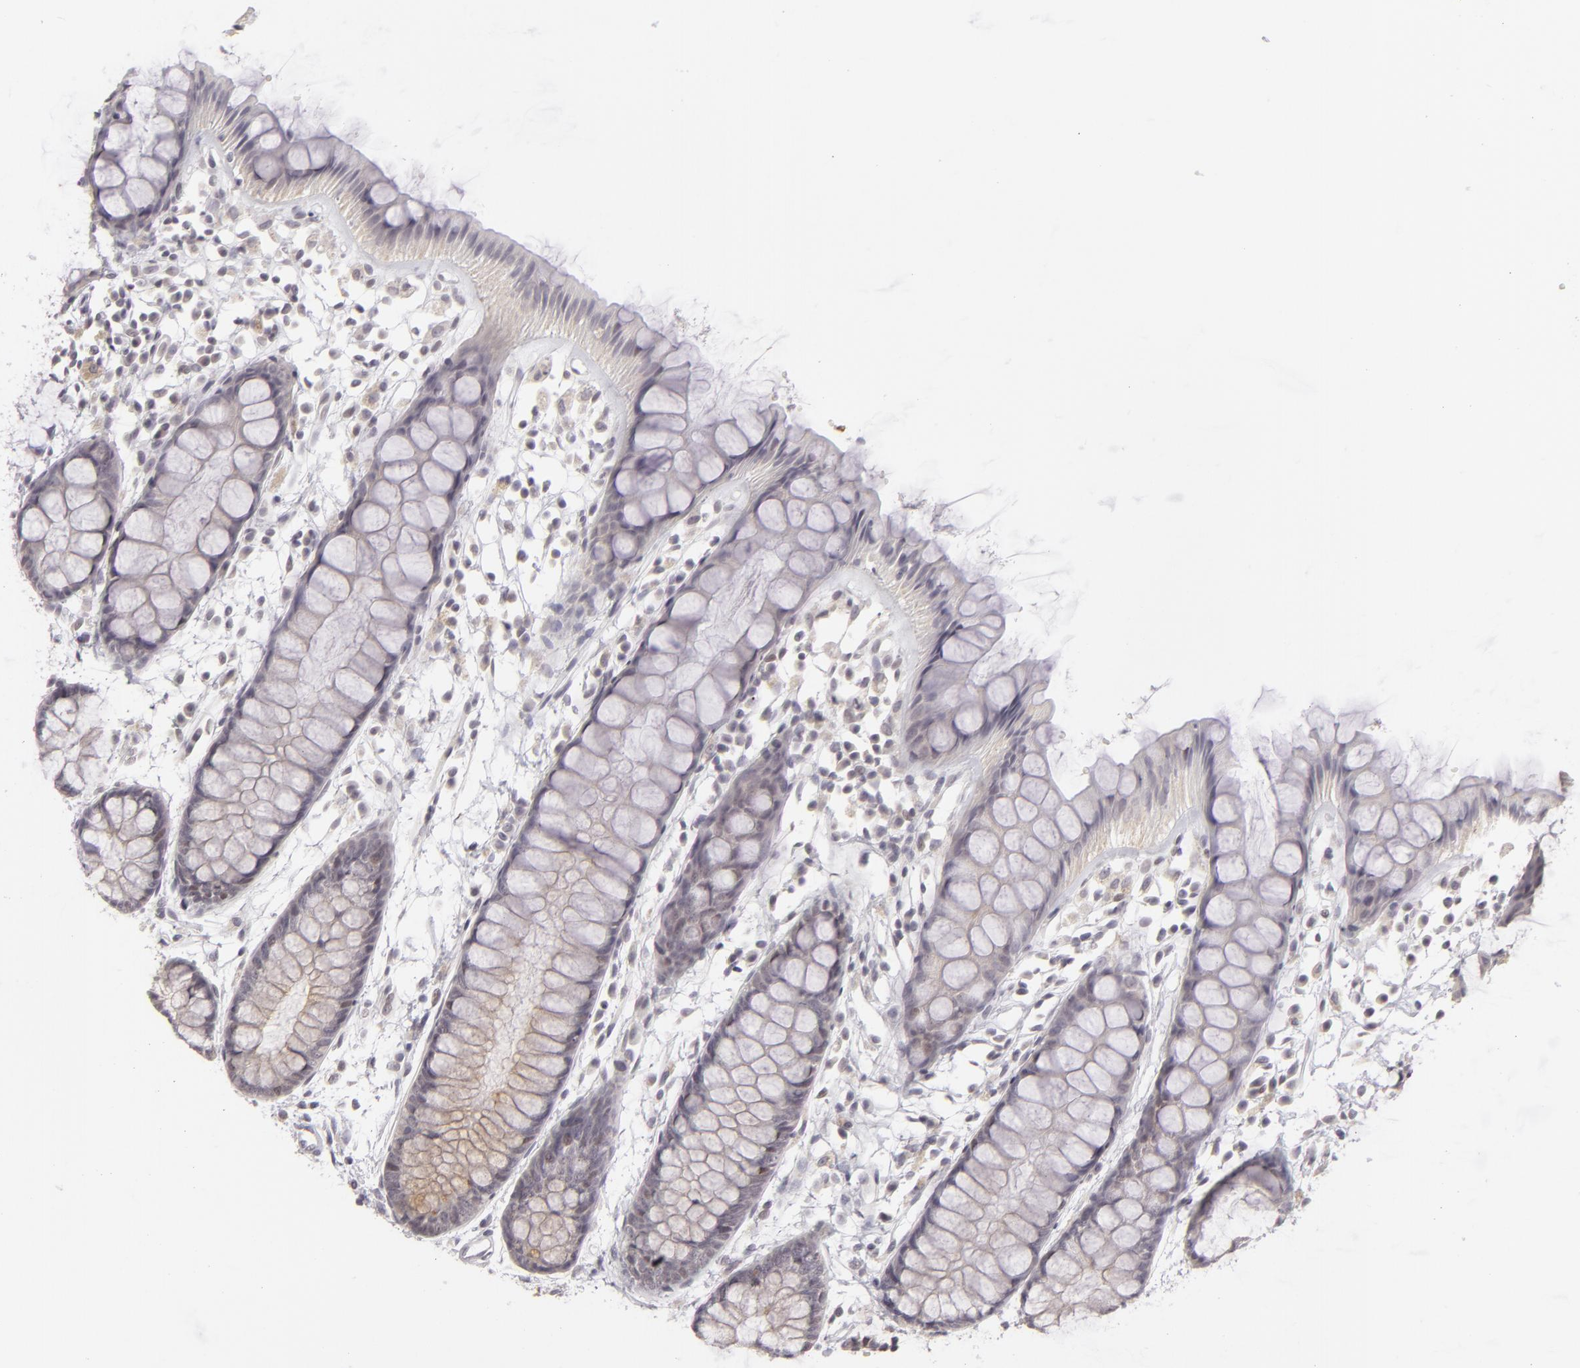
{"staining": {"intensity": "weak", "quantity": "<25%", "location": "cytoplasmic/membranous"}, "tissue": "rectum", "cell_type": "Glandular cells", "image_type": "normal", "snomed": [{"axis": "morphology", "description": "Normal tissue, NOS"}, {"axis": "topography", "description": "Rectum"}], "caption": "Immunohistochemistry of unremarkable rectum exhibits no staining in glandular cells.", "gene": "SIX1", "patient": {"sex": "female", "age": 66}}